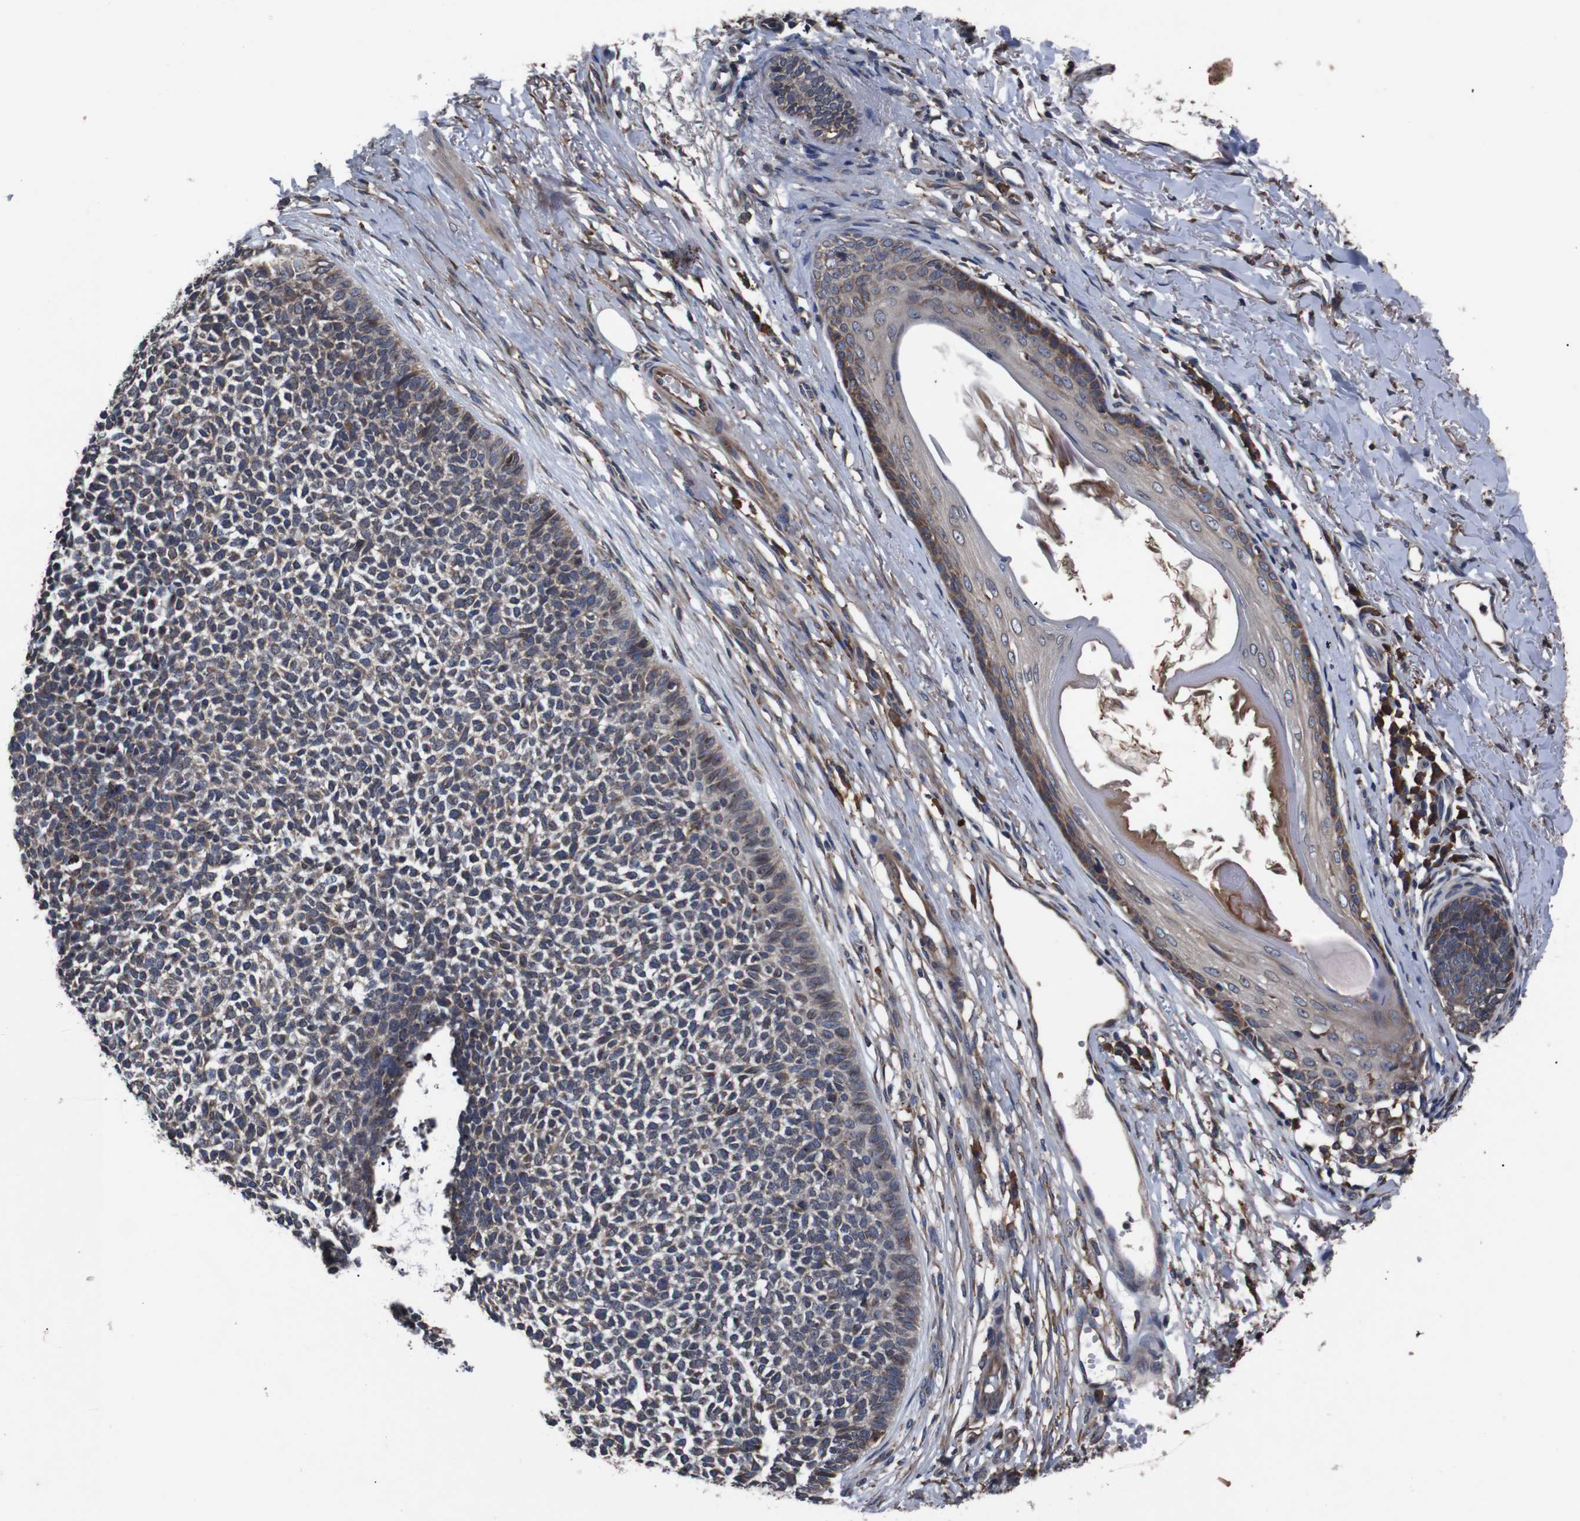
{"staining": {"intensity": "moderate", "quantity": ">75%", "location": "cytoplasmic/membranous"}, "tissue": "skin cancer", "cell_type": "Tumor cells", "image_type": "cancer", "snomed": [{"axis": "morphology", "description": "Basal cell carcinoma"}, {"axis": "topography", "description": "Skin"}], "caption": "Skin cancer (basal cell carcinoma) tissue displays moderate cytoplasmic/membranous staining in about >75% of tumor cells, visualized by immunohistochemistry.", "gene": "SIGMAR1", "patient": {"sex": "female", "age": 84}}